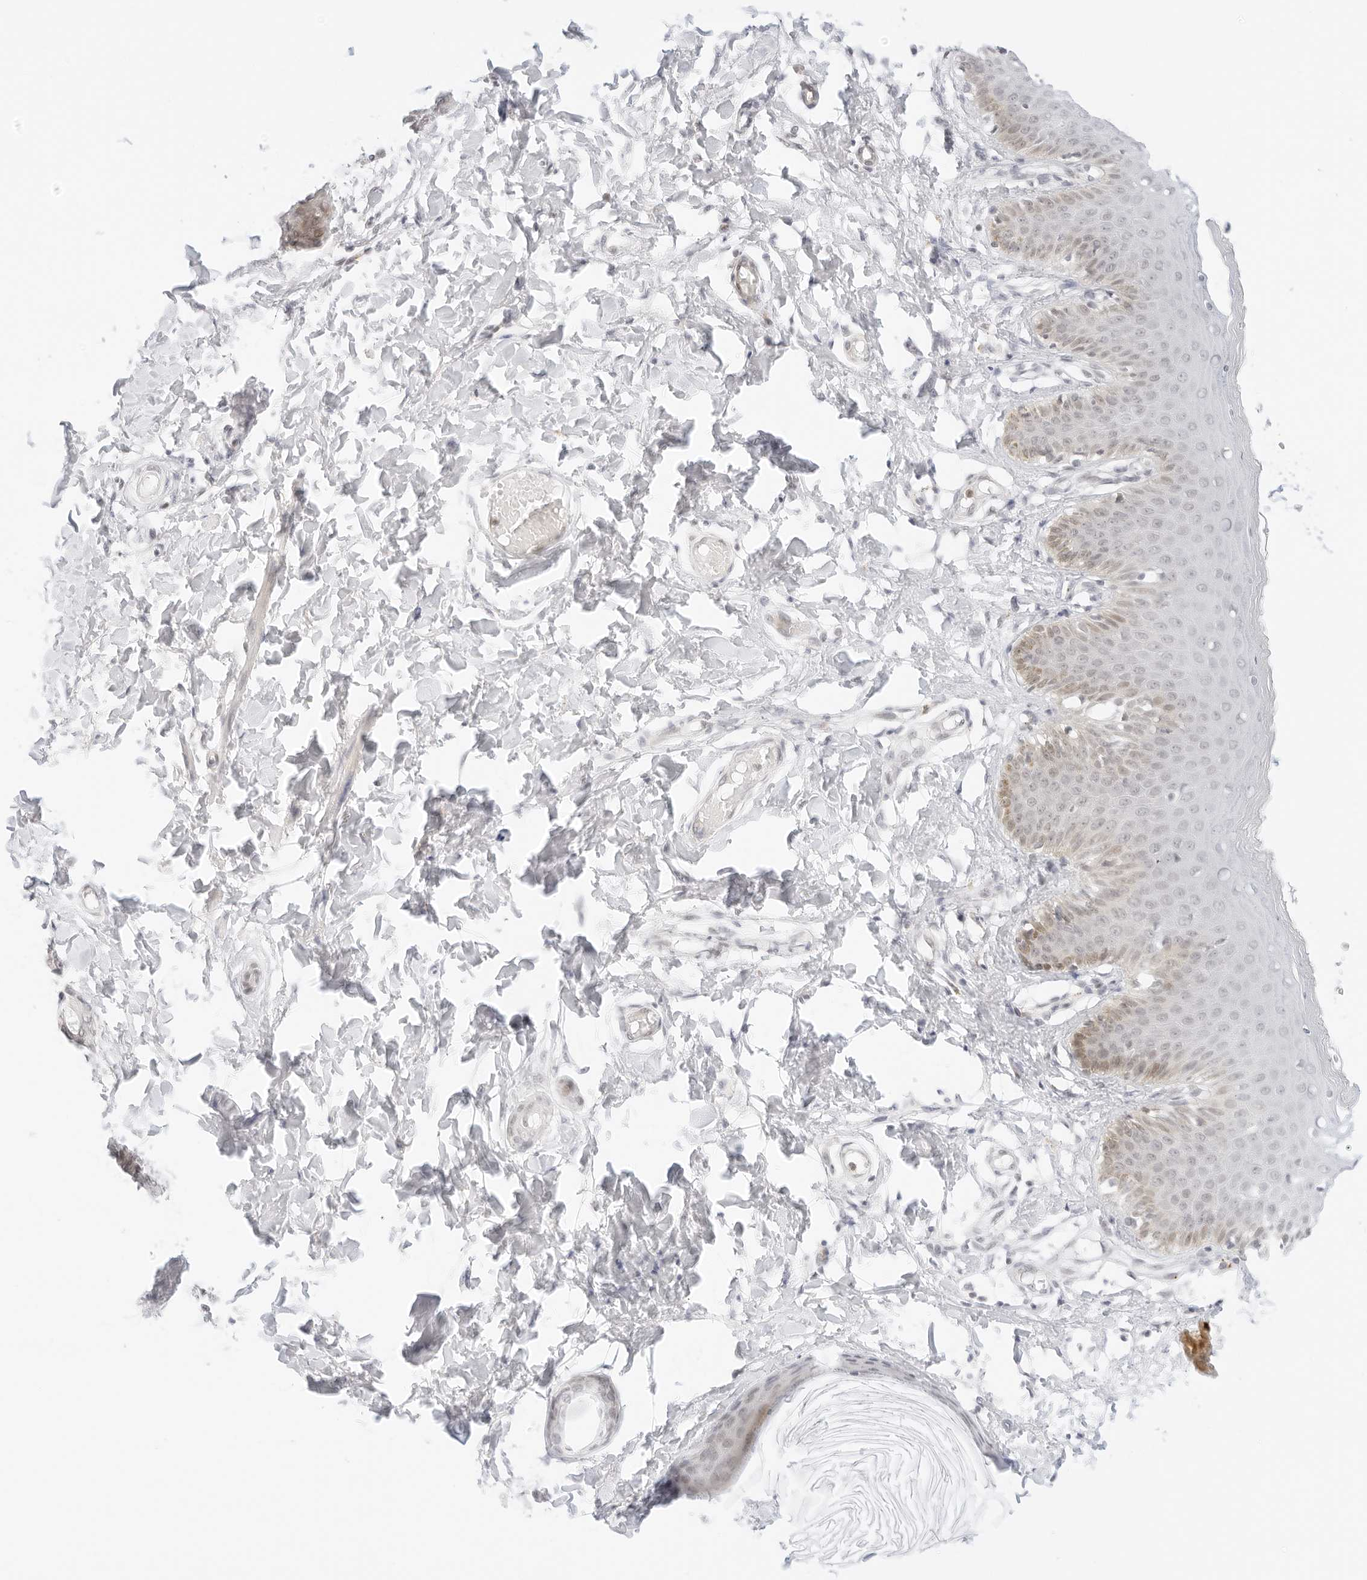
{"staining": {"intensity": "moderate", "quantity": "<25%", "location": "cytoplasmic/membranous,nuclear"}, "tissue": "skin", "cell_type": "Epidermal cells", "image_type": "normal", "snomed": [{"axis": "morphology", "description": "Normal tissue, NOS"}, {"axis": "topography", "description": "Vulva"}], "caption": "Immunohistochemical staining of unremarkable human skin exhibits moderate cytoplasmic/membranous,nuclear protein staining in about <25% of epidermal cells.", "gene": "POLR3C", "patient": {"sex": "female", "age": 66}}